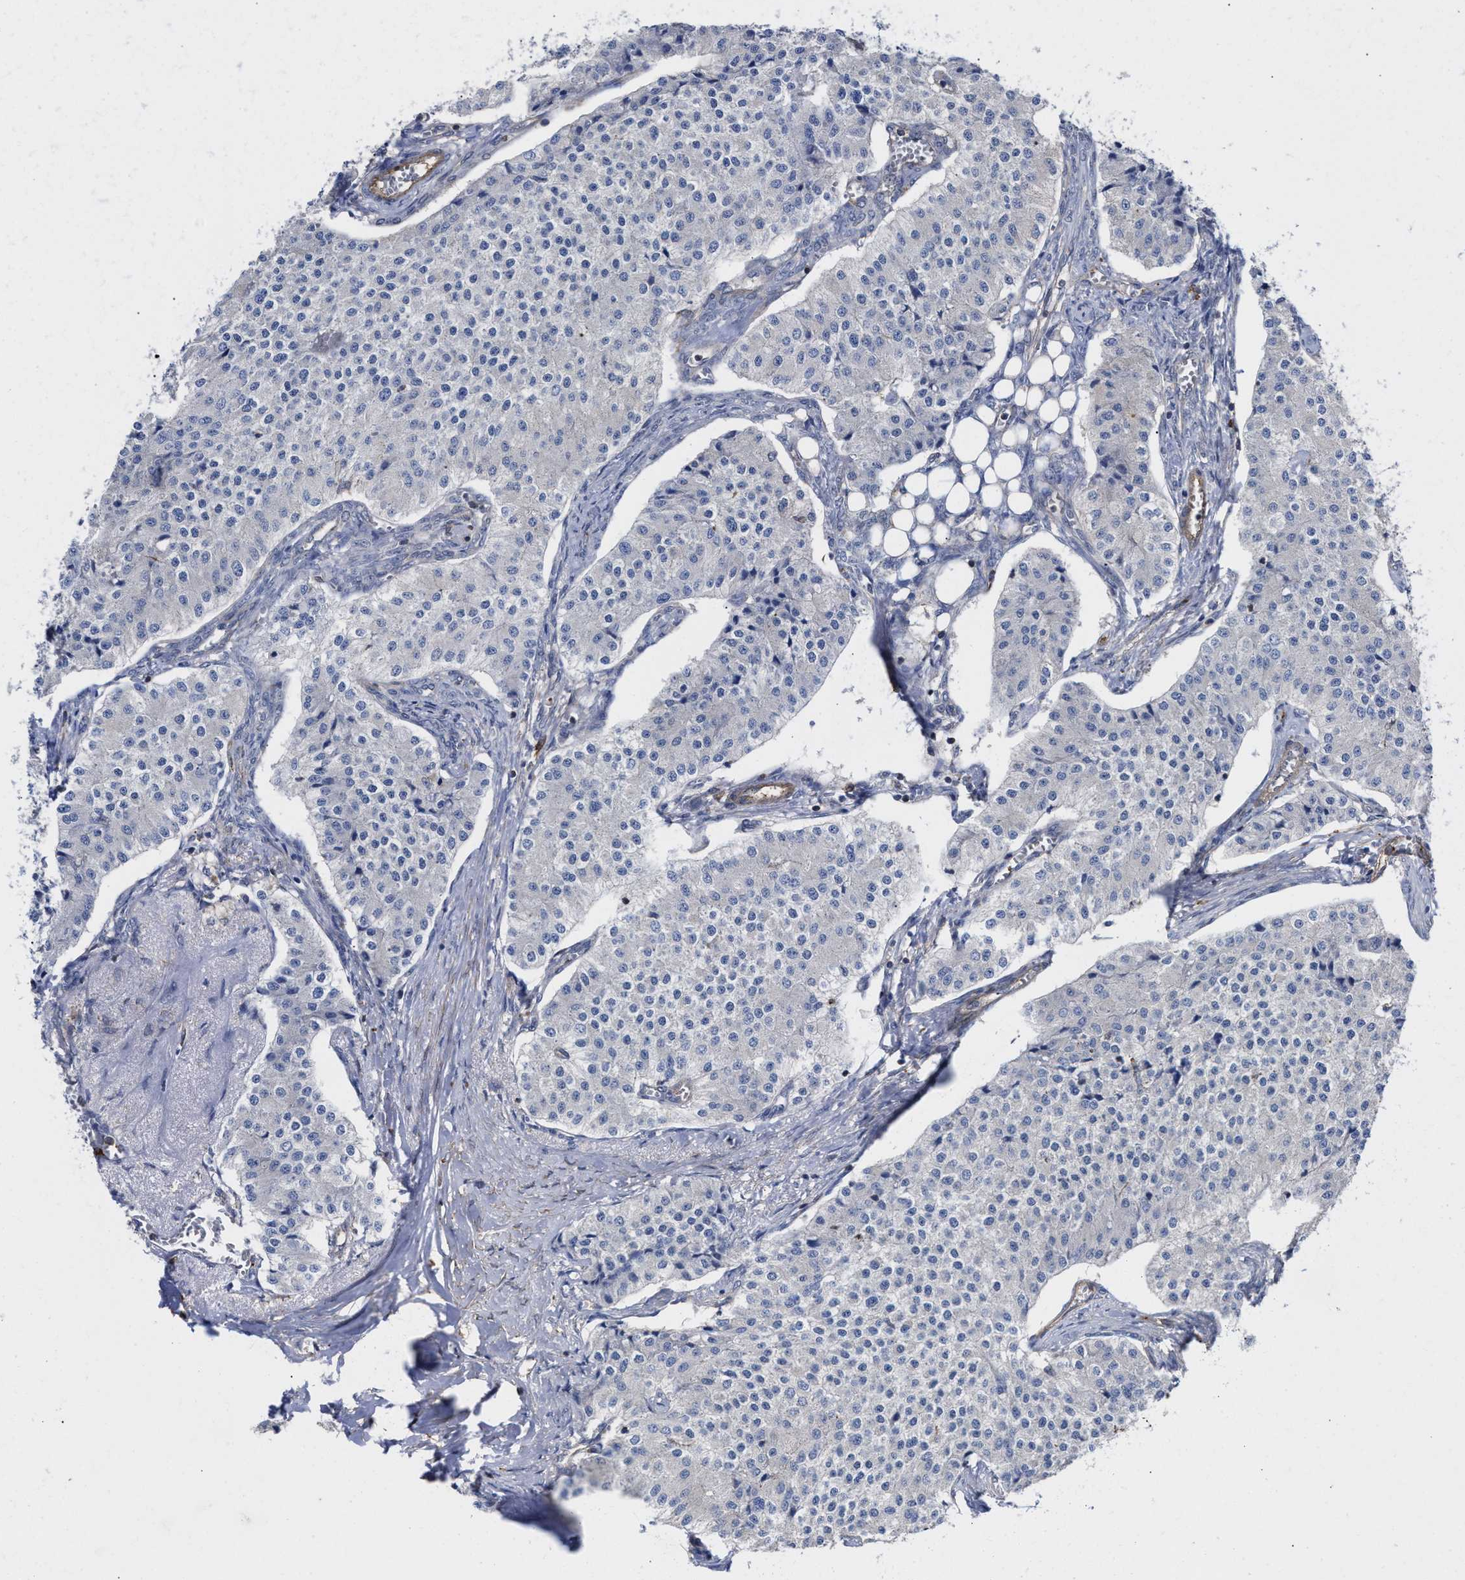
{"staining": {"intensity": "negative", "quantity": "none", "location": "none"}, "tissue": "carcinoid", "cell_type": "Tumor cells", "image_type": "cancer", "snomed": [{"axis": "morphology", "description": "Carcinoid, malignant, NOS"}, {"axis": "topography", "description": "Colon"}], "caption": "This is an IHC image of human carcinoid. There is no expression in tumor cells.", "gene": "HS3ST5", "patient": {"sex": "female", "age": 52}}